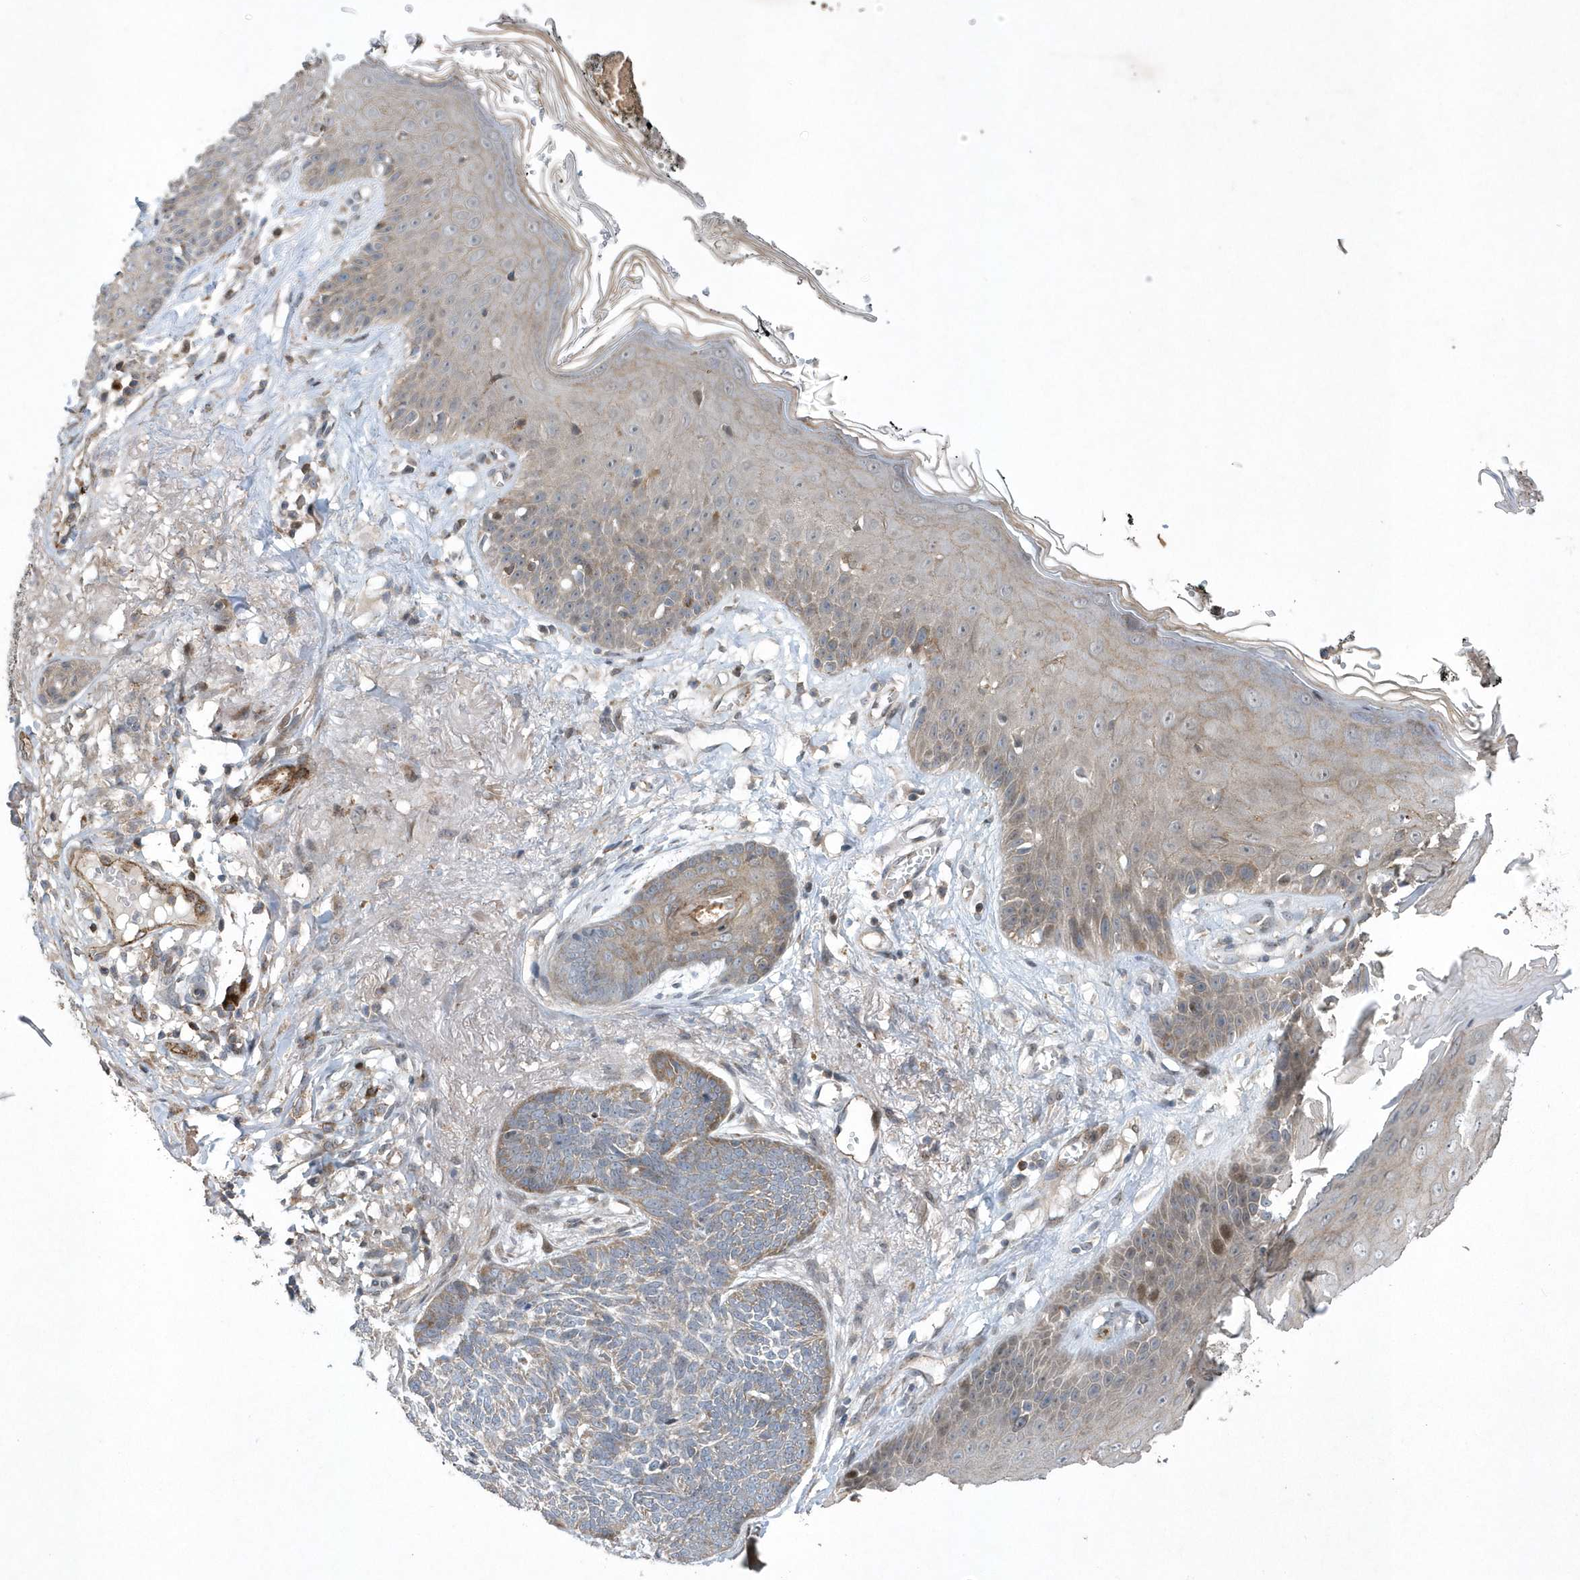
{"staining": {"intensity": "weak", "quantity": ">75%", "location": "cytoplasmic/membranous"}, "tissue": "skin cancer", "cell_type": "Tumor cells", "image_type": "cancer", "snomed": [{"axis": "morphology", "description": "Normal tissue, NOS"}, {"axis": "morphology", "description": "Basal cell carcinoma"}, {"axis": "topography", "description": "Skin"}], "caption": "This photomicrograph exhibits immunohistochemistry (IHC) staining of skin basal cell carcinoma, with low weak cytoplasmic/membranous positivity in approximately >75% of tumor cells.", "gene": "N4BP2", "patient": {"sex": "male", "age": 64}}